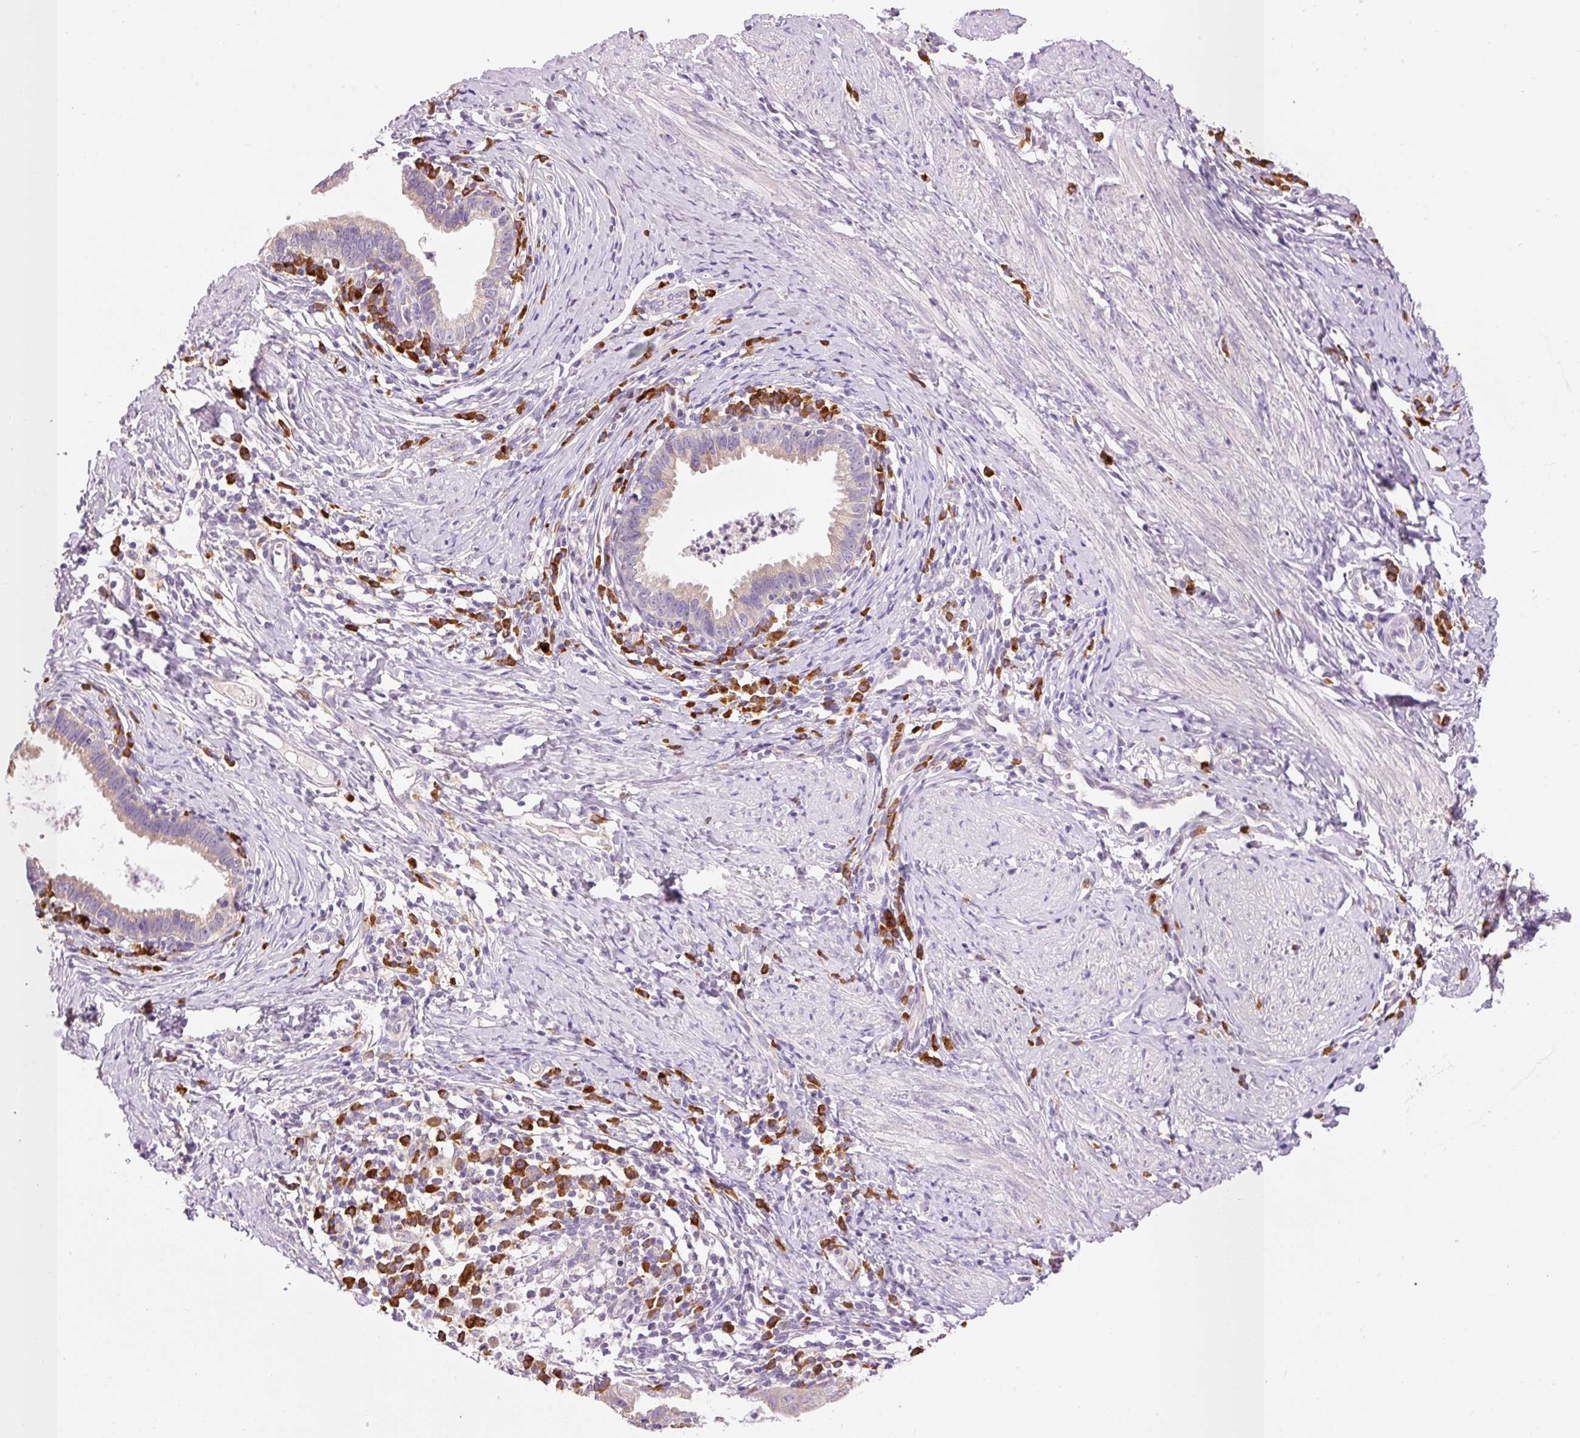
{"staining": {"intensity": "negative", "quantity": "none", "location": "none"}, "tissue": "cervical cancer", "cell_type": "Tumor cells", "image_type": "cancer", "snomed": [{"axis": "morphology", "description": "Adenocarcinoma, NOS"}, {"axis": "topography", "description": "Cervix"}], "caption": "Immunohistochemistry (IHC) photomicrograph of cervical cancer stained for a protein (brown), which reveals no staining in tumor cells.", "gene": "PNPLA5", "patient": {"sex": "female", "age": 36}}